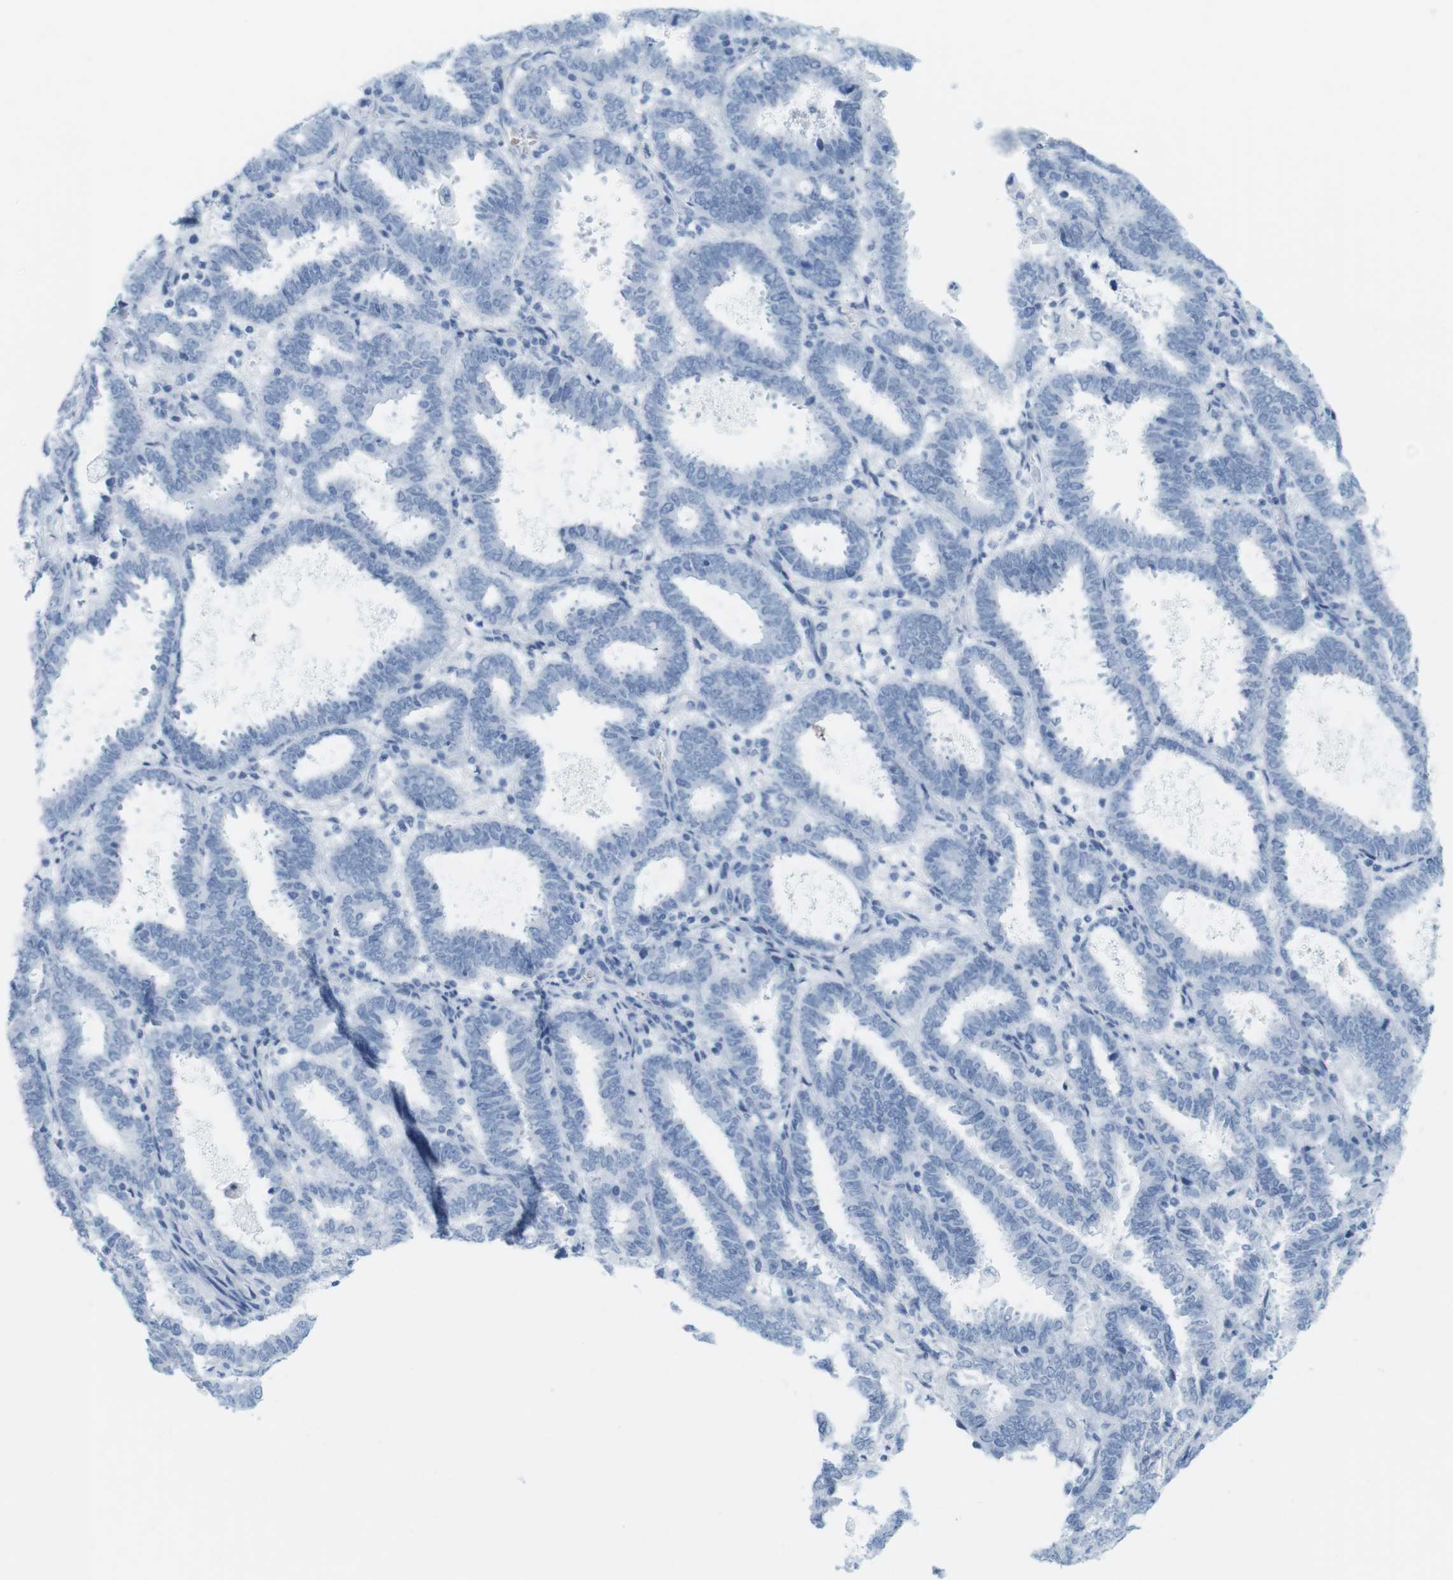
{"staining": {"intensity": "negative", "quantity": "none", "location": "none"}, "tissue": "endometrial cancer", "cell_type": "Tumor cells", "image_type": "cancer", "snomed": [{"axis": "morphology", "description": "Adenocarcinoma, NOS"}, {"axis": "topography", "description": "Uterus"}], "caption": "This is an immunohistochemistry (IHC) micrograph of endometrial cancer. There is no staining in tumor cells.", "gene": "TNNT2", "patient": {"sex": "female", "age": 83}}